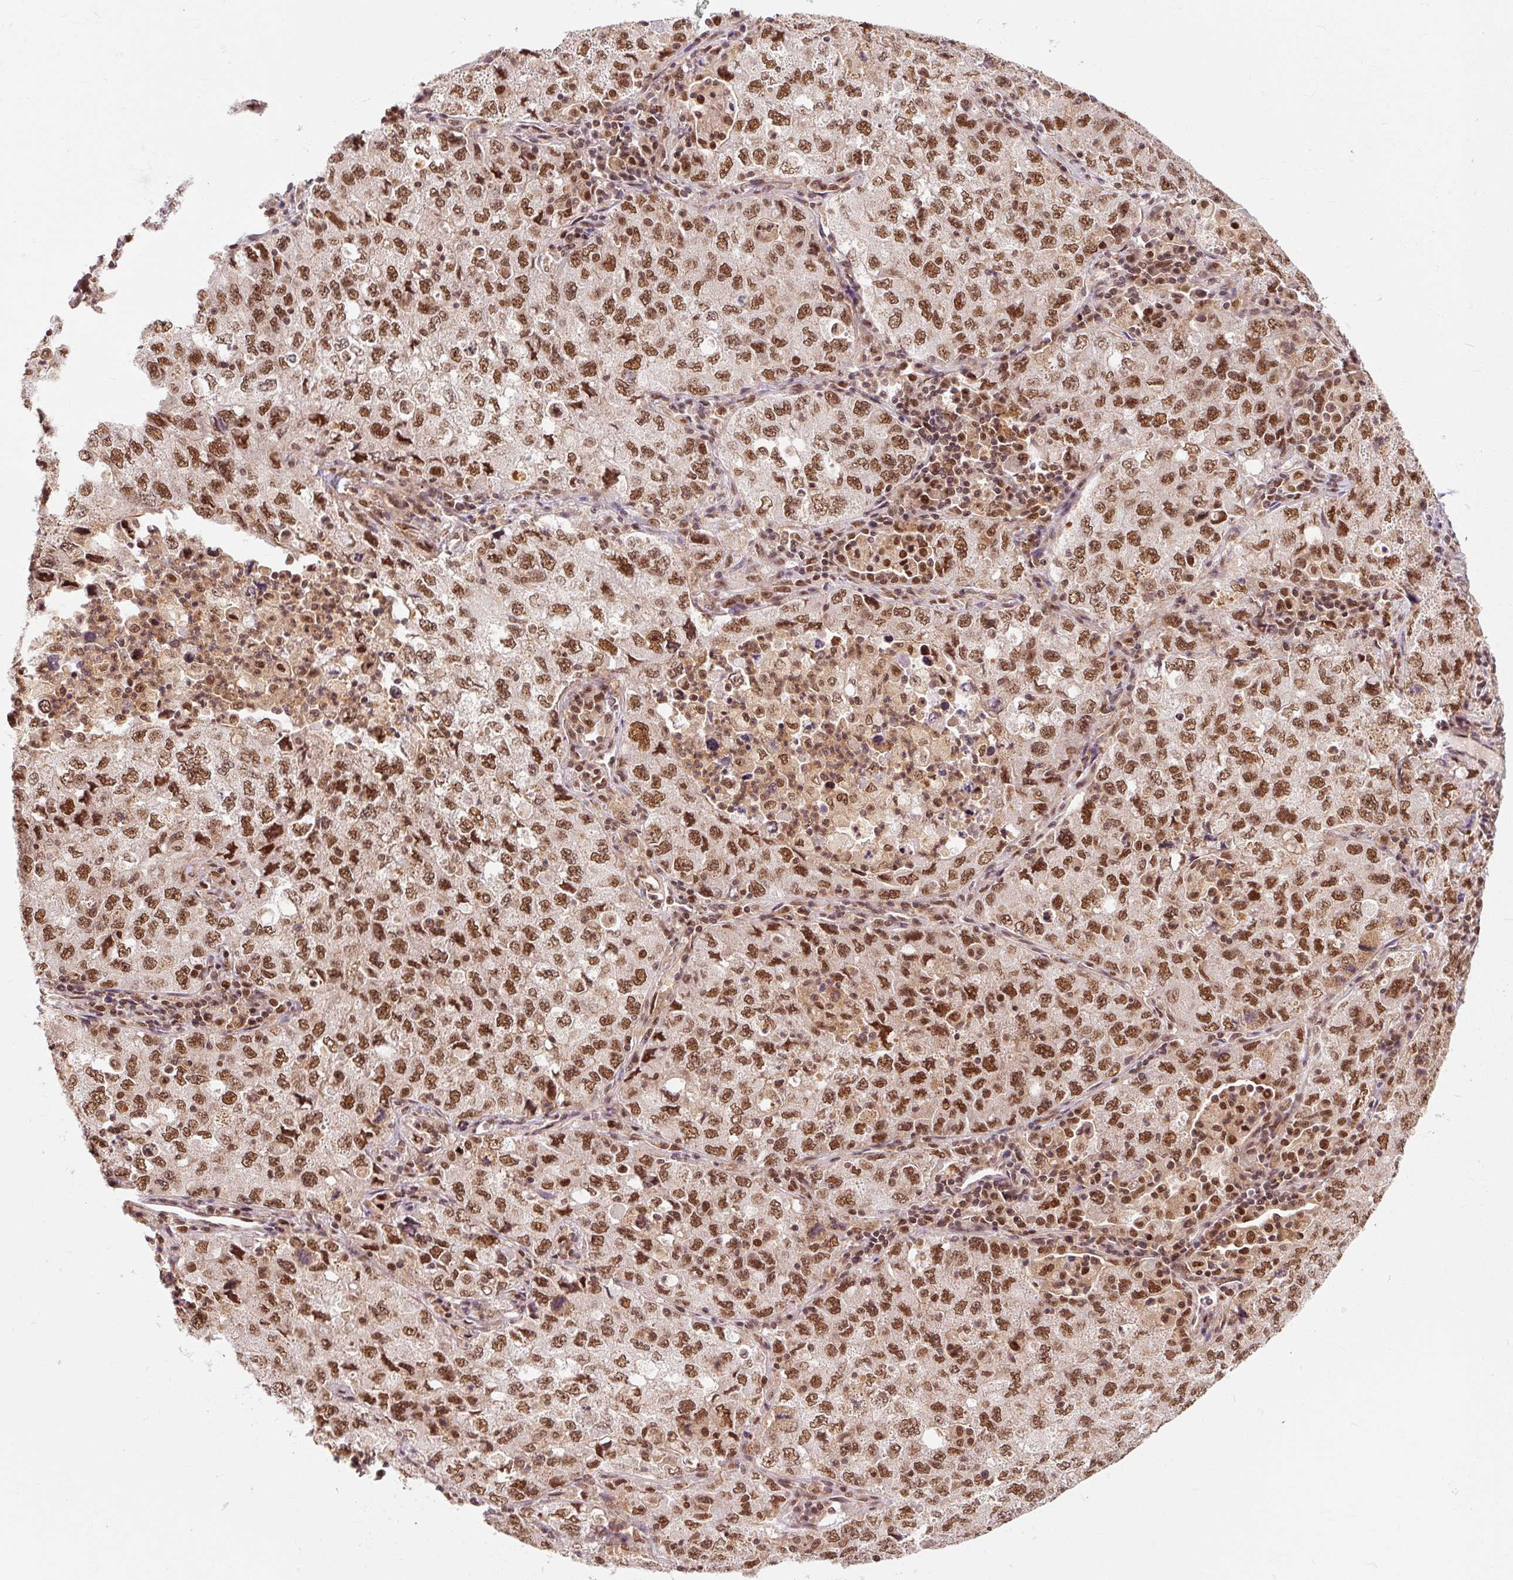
{"staining": {"intensity": "strong", "quantity": ">75%", "location": "nuclear"}, "tissue": "lung cancer", "cell_type": "Tumor cells", "image_type": "cancer", "snomed": [{"axis": "morphology", "description": "Adenocarcinoma, NOS"}, {"axis": "topography", "description": "Lung"}], "caption": "A micrograph showing strong nuclear expression in about >75% of tumor cells in lung adenocarcinoma, as visualized by brown immunohistochemical staining.", "gene": "CSTF1", "patient": {"sex": "female", "age": 57}}